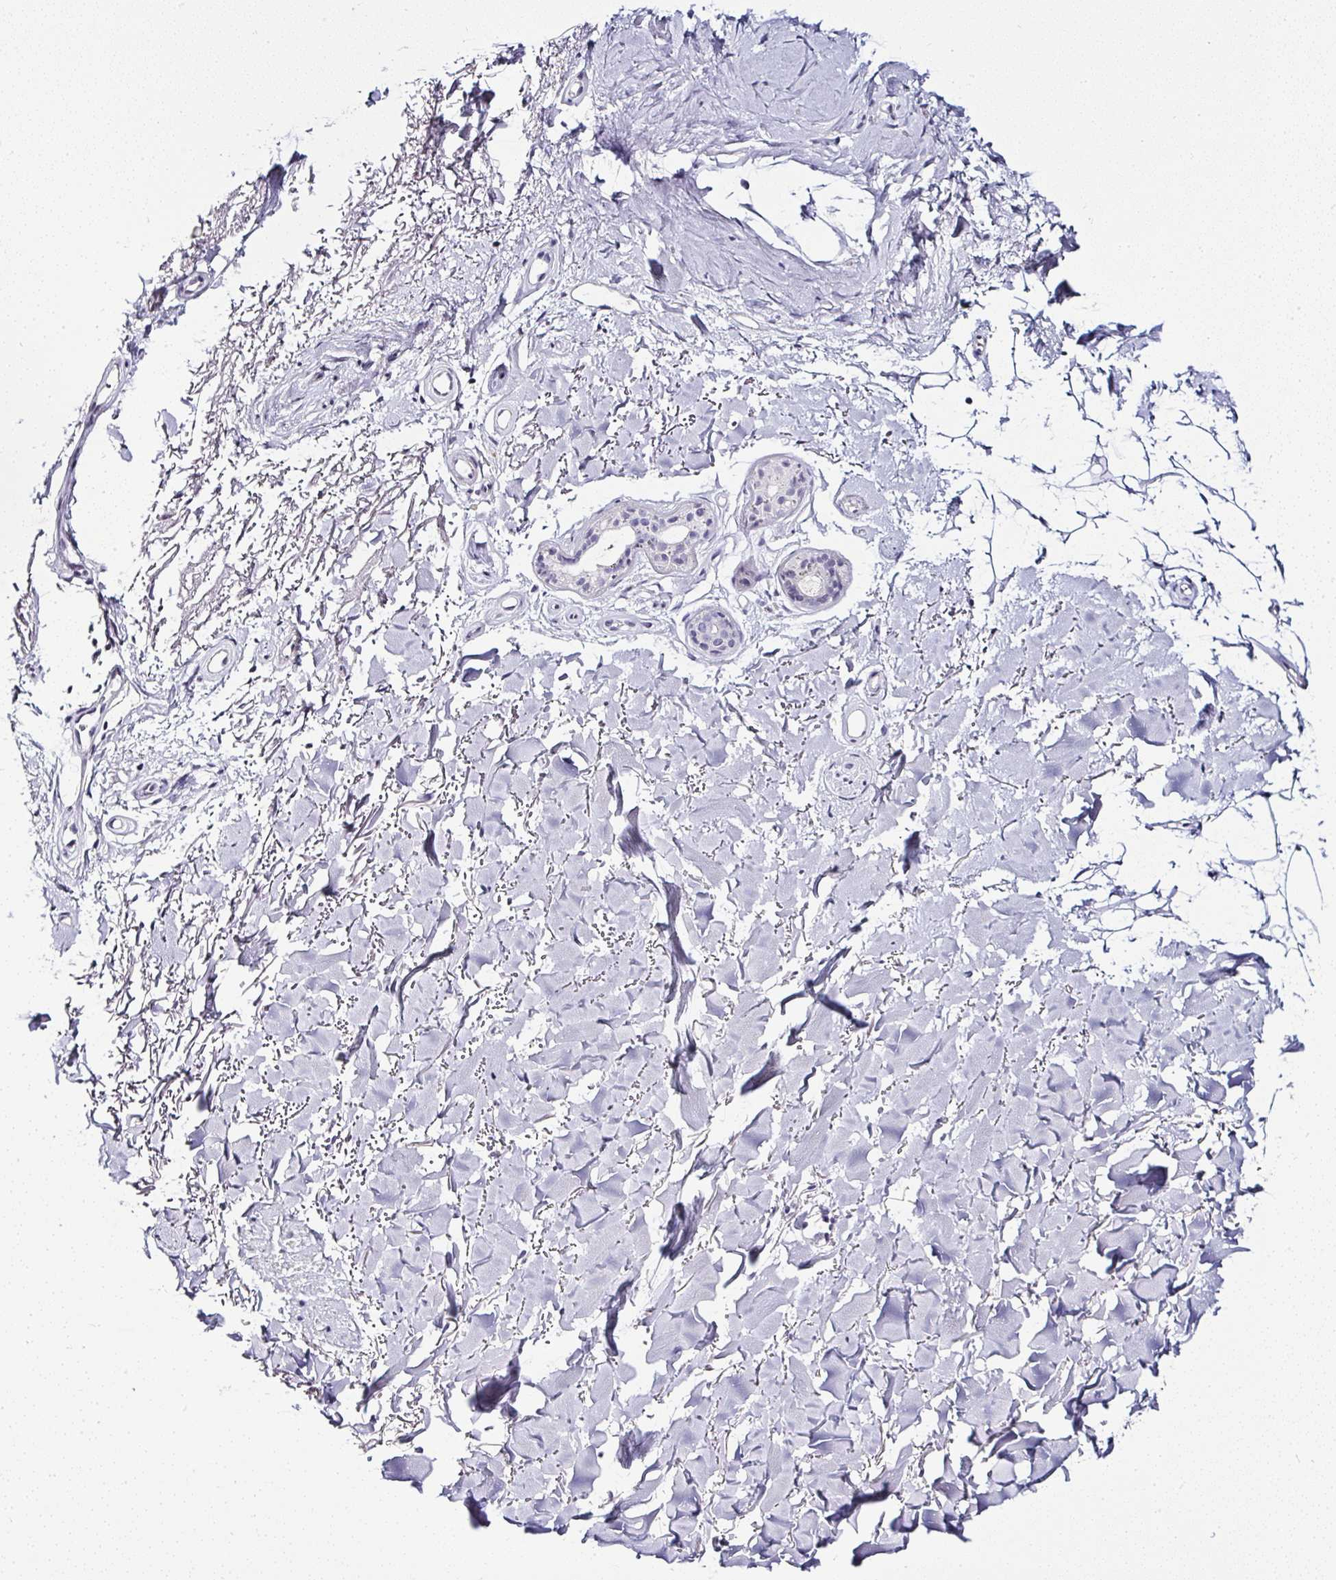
{"staining": {"intensity": "negative", "quantity": "none", "location": "none"}, "tissue": "skin cancer", "cell_type": "Tumor cells", "image_type": "cancer", "snomed": [{"axis": "morphology", "description": "Basal cell carcinoma"}, {"axis": "topography", "description": "Skin"}], "caption": "This micrograph is of skin basal cell carcinoma stained with IHC to label a protein in brown with the nuclei are counter-stained blue. There is no positivity in tumor cells.", "gene": "SERPINB3", "patient": {"sex": "female", "age": 82}}